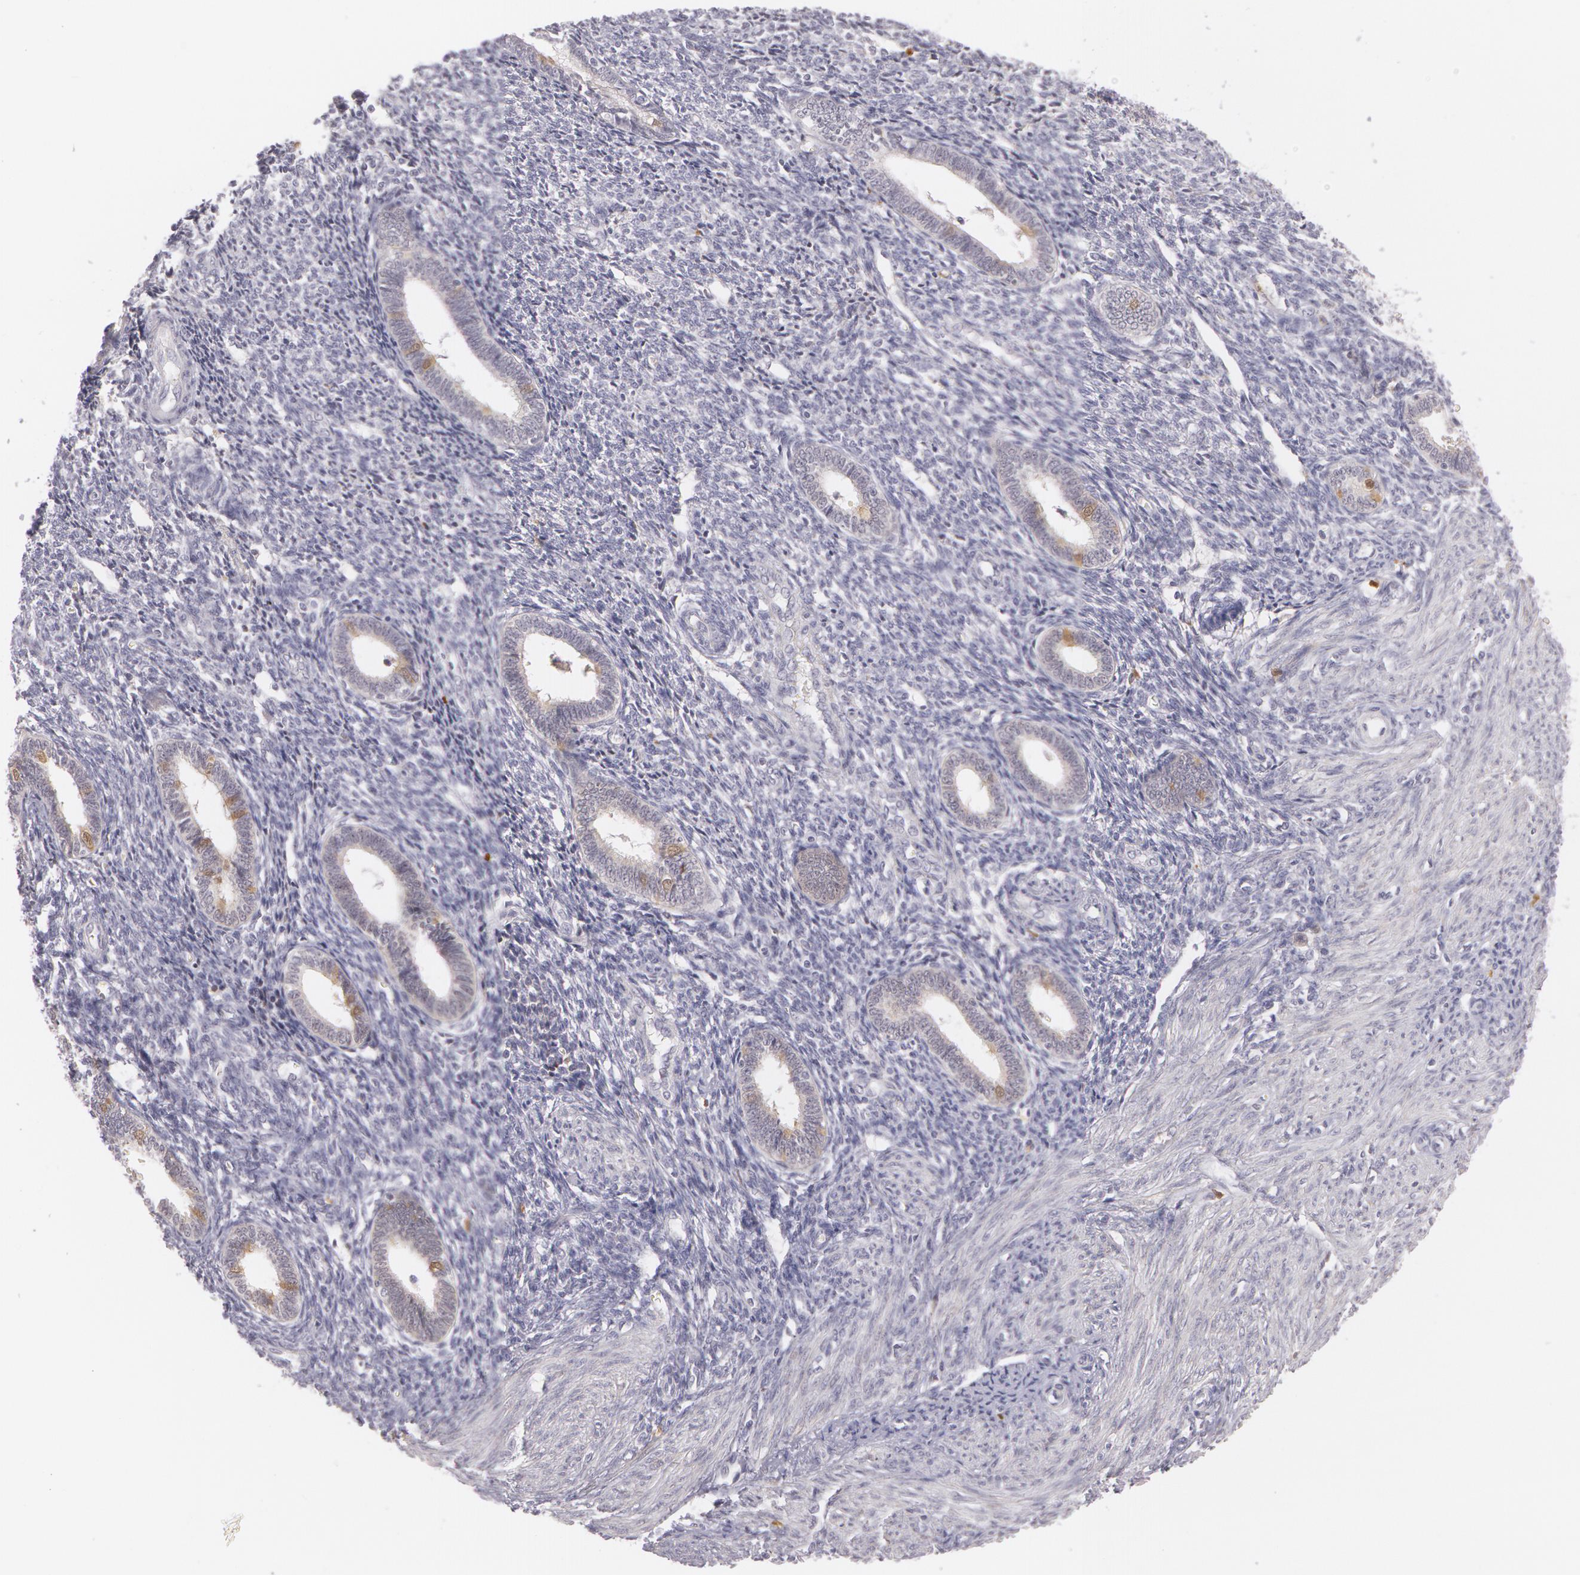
{"staining": {"intensity": "negative", "quantity": "none", "location": "none"}, "tissue": "endometrium", "cell_type": "Cells in endometrial stroma", "image_type": "normal", "snomed": [{"axis": "morphology", "description": "Normal tissue, NOS"}, {"axis": "topography", "description": "Endometrium"}], "caption": "This photomicrograph is of unremarkable endometrium stained with immunohistochemistry (IHC) to label a protein in brown with the nuclei are counter-stained blue. There is no staining in cells in endometrial stroma.", "gene": "LBP", "patient": {"sex": "female", "age": 27}}